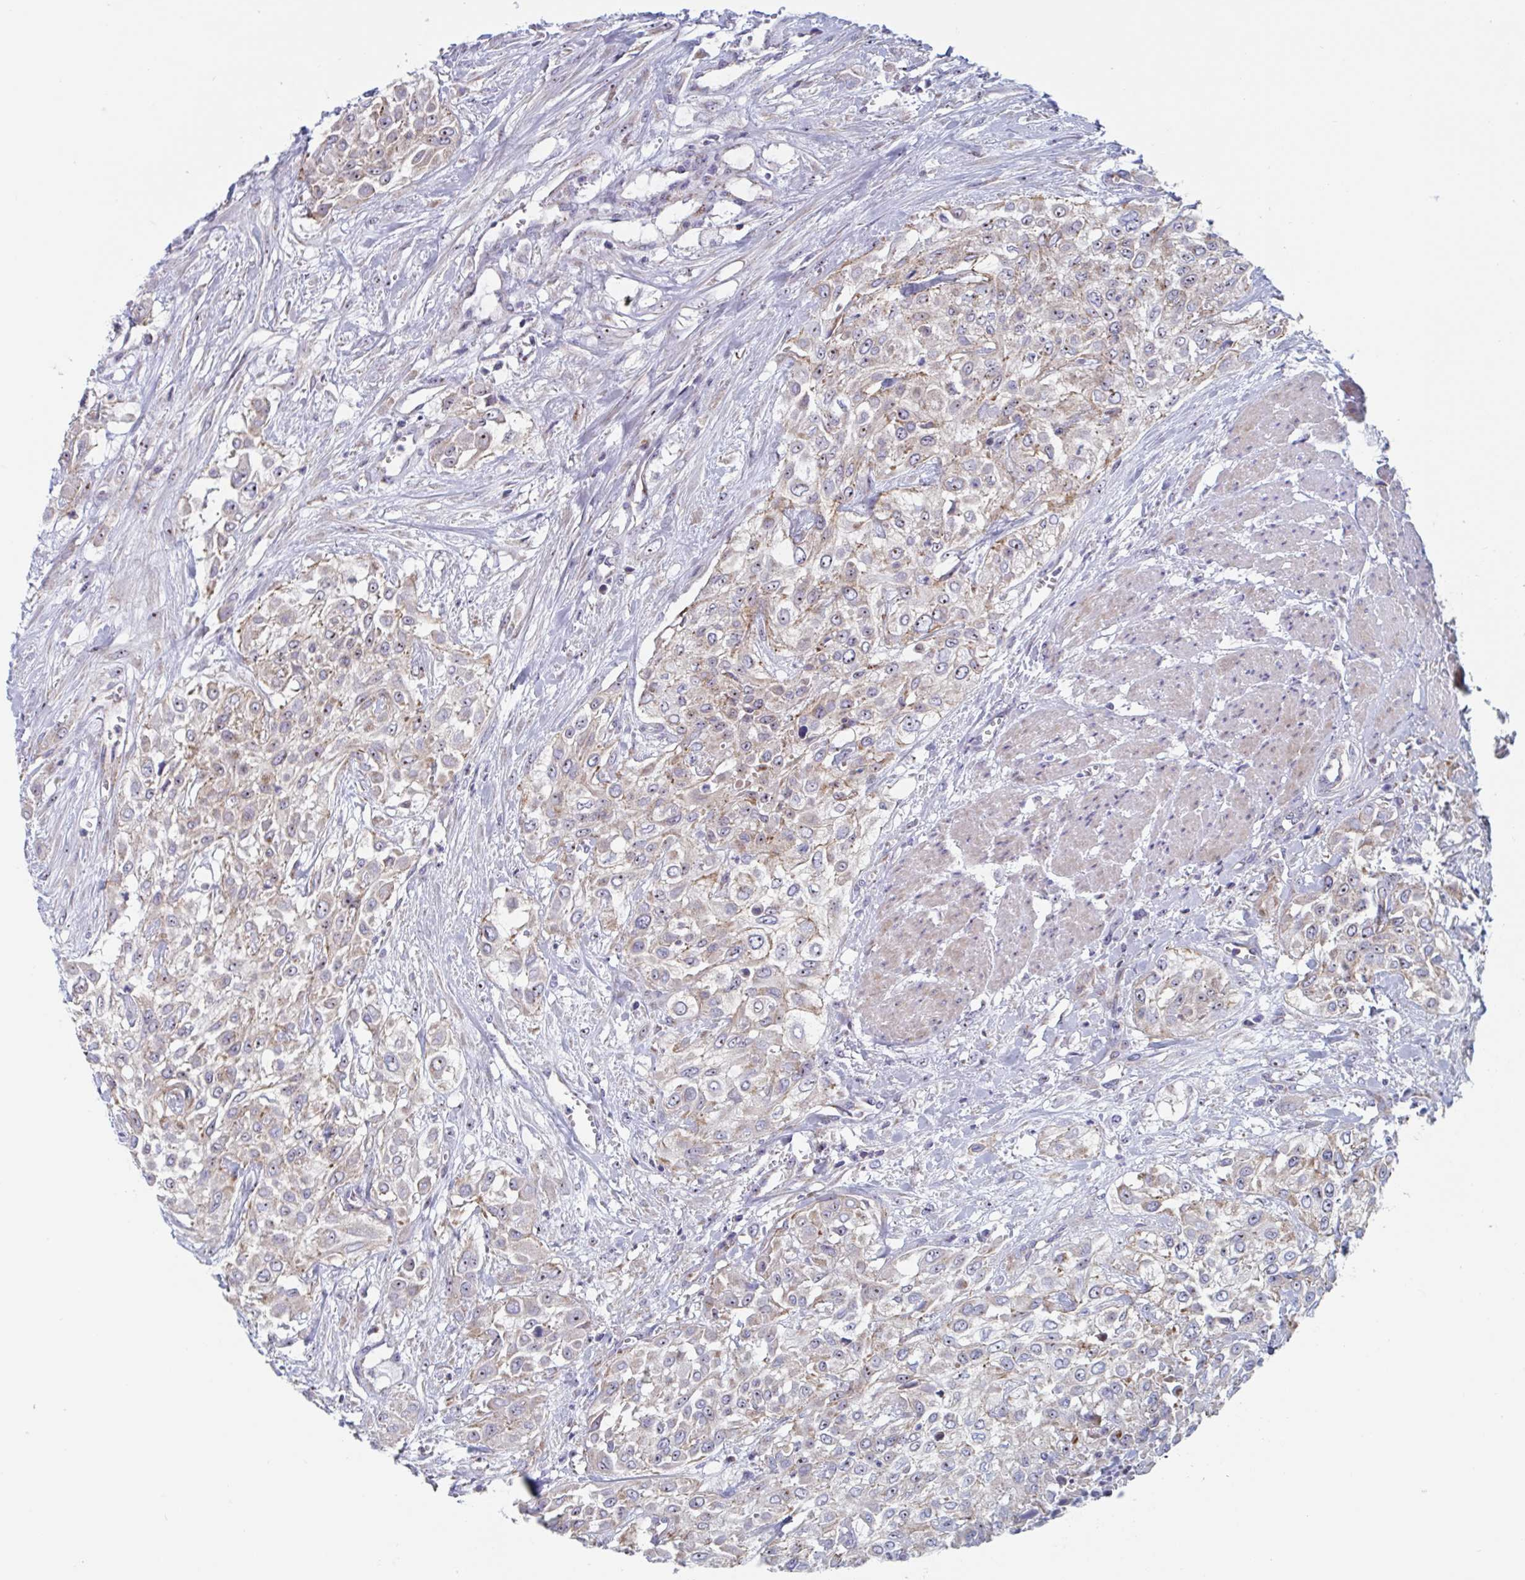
{"staining": {"intensity": "moderate", "quantity": "<25%", "location": "cytoplasmic/membranous,nuclear"}, "tissue": "urothelial cancer", "cell_type": "Tumor cells", "image_type": "cancer", "snomed": [{"axis": "morphology", "description": "Urothelial carcinoma, High grade"}, {"axis": "topography", "description": "Urinary bladder"}], "caption": "The immunohistochemical stain highlights moderate cytoplasmic/membranous and nuclear positivity in tumor cells of urothelial cancer tissue.", "gene": "MRPL53", "patient": {"sex": "male", "age": 57}}